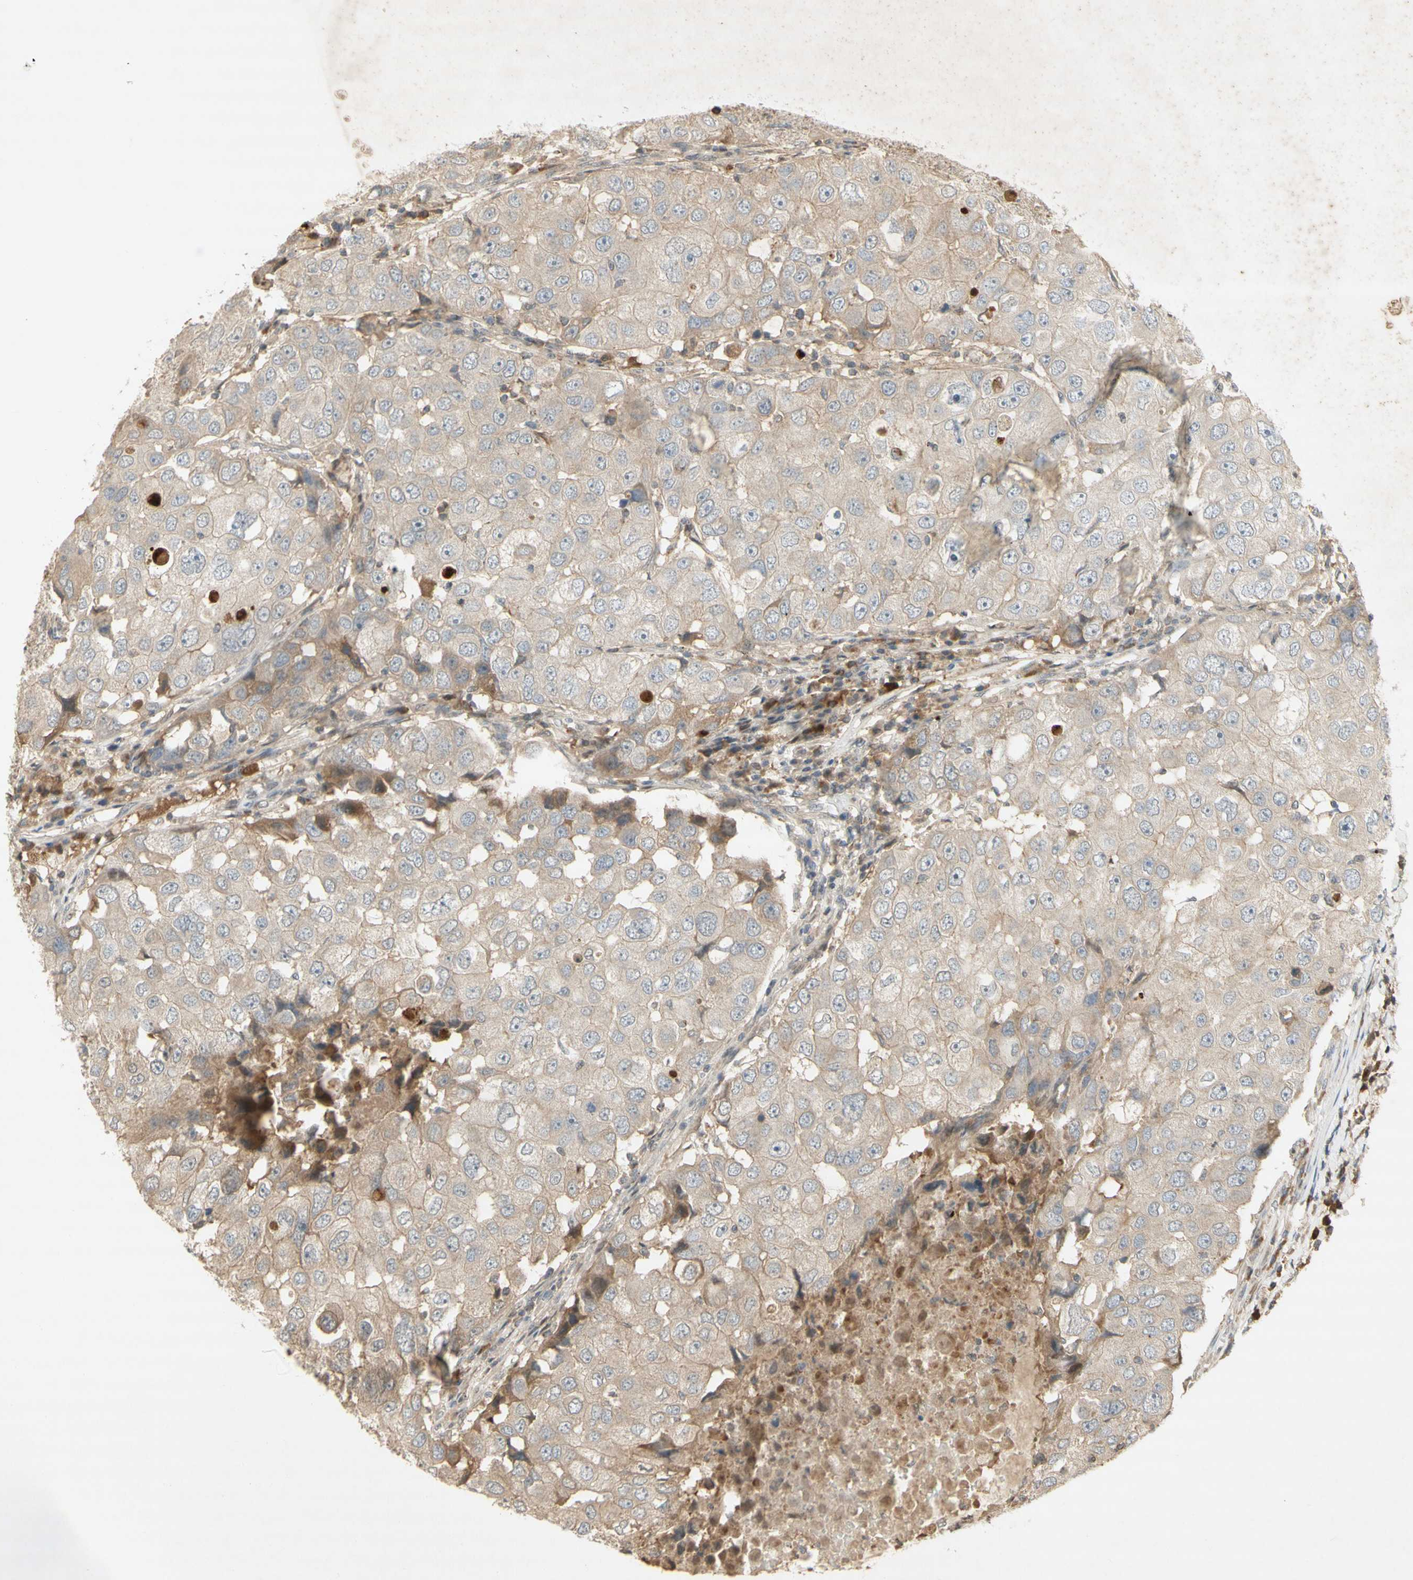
{"staining": {"intensity": "weak", "quantity": "<25%", "location": "cytoplasmic/membranous"}, "tissue": "breast cancer", "cell_type": "Tumor cells", "image_type": "cancer", "snomed": [{"axis": "morphology", "description": "Duct carcinoma"}, {"axis": "topography", "description": "Breast"}], "caption": "Tumor cells are negative for brown protein staining in breast cancer (intraductal carcinoma).", "gene": "NRG4", "patient": {"sex": "female", "age": 27}}